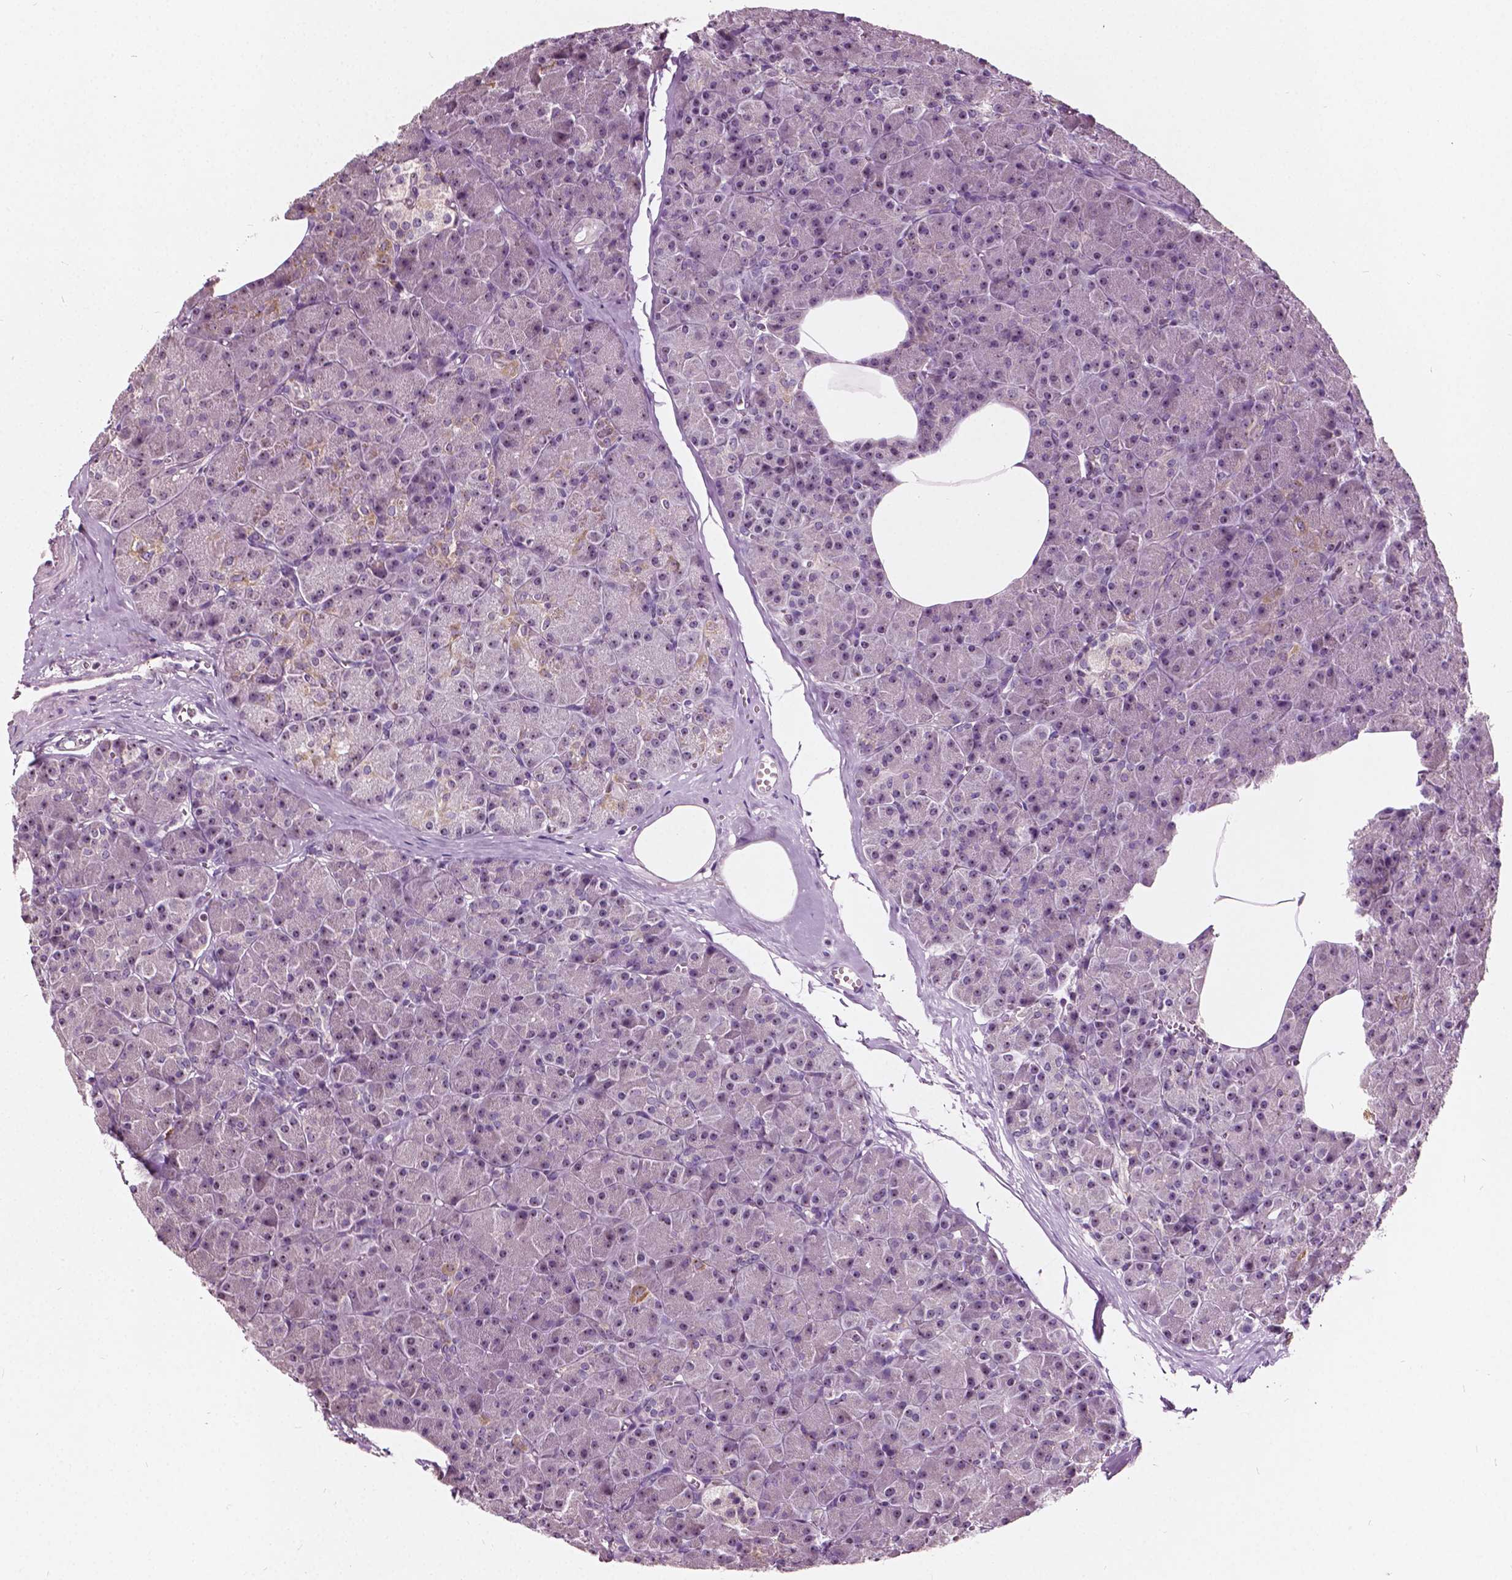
{"staining": {"intensity": "weak", "quantity": ">75%", "location": "nuclear"}, "tissue": "pancreas", "cell_type": "Exocrine glandular cells", "image_type": "normal", "snomed": [{"axis": "morphology", "description": "Normal tissue, NOS"}, {"axis": "topography", "description": "Pancreas"}], "caption": "About >75% of exocrine glandular cells in normal human pancreas exhibit weak nuclear protein staining as visualized by brown immunohistochemical staining.", "gene": "ODF3L2", "patient": {"sex": "female", "age": 45}}